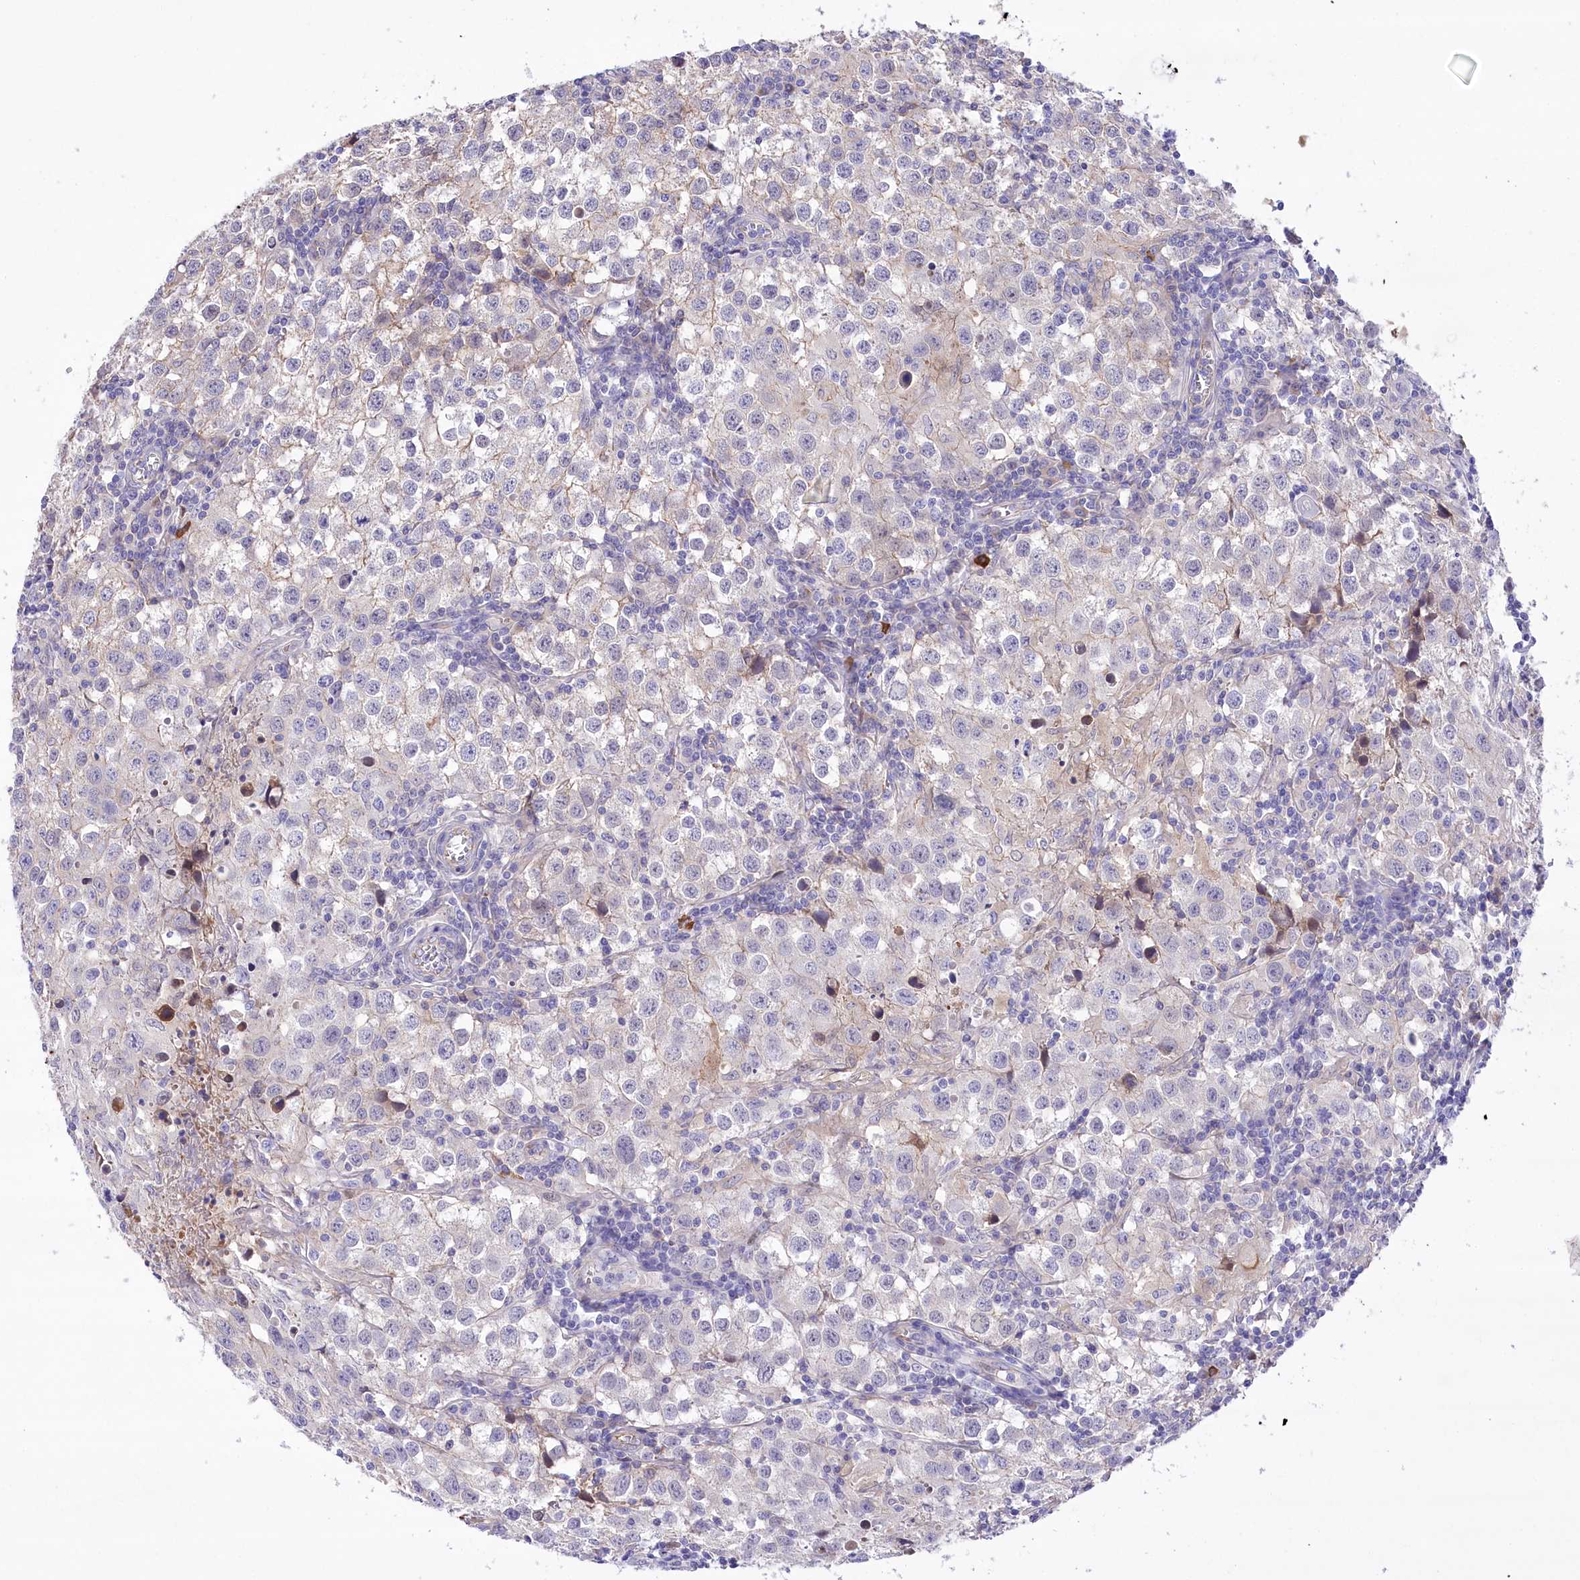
{"staining": {"intensity": "negative", "quantity": "none", "location": "none"}, "tissue": "testis cancer", "cell_type": "Tumor cells", "image_type": "cancer", "snomed": [{"axis": "morphology", "description": "Seminoma, NOS"}, {"axis": "morphology", "description": "Carcinoma, Embryonal, NOS"}, {"axis": "topography", "description": "Testis"}], "caption": "Human testis seminoma stained for a protein using immunohistochemistry shows no positivity in tumor cells.", "gene": "CEP164", "patient": {"sex": "male", "age": 43}}